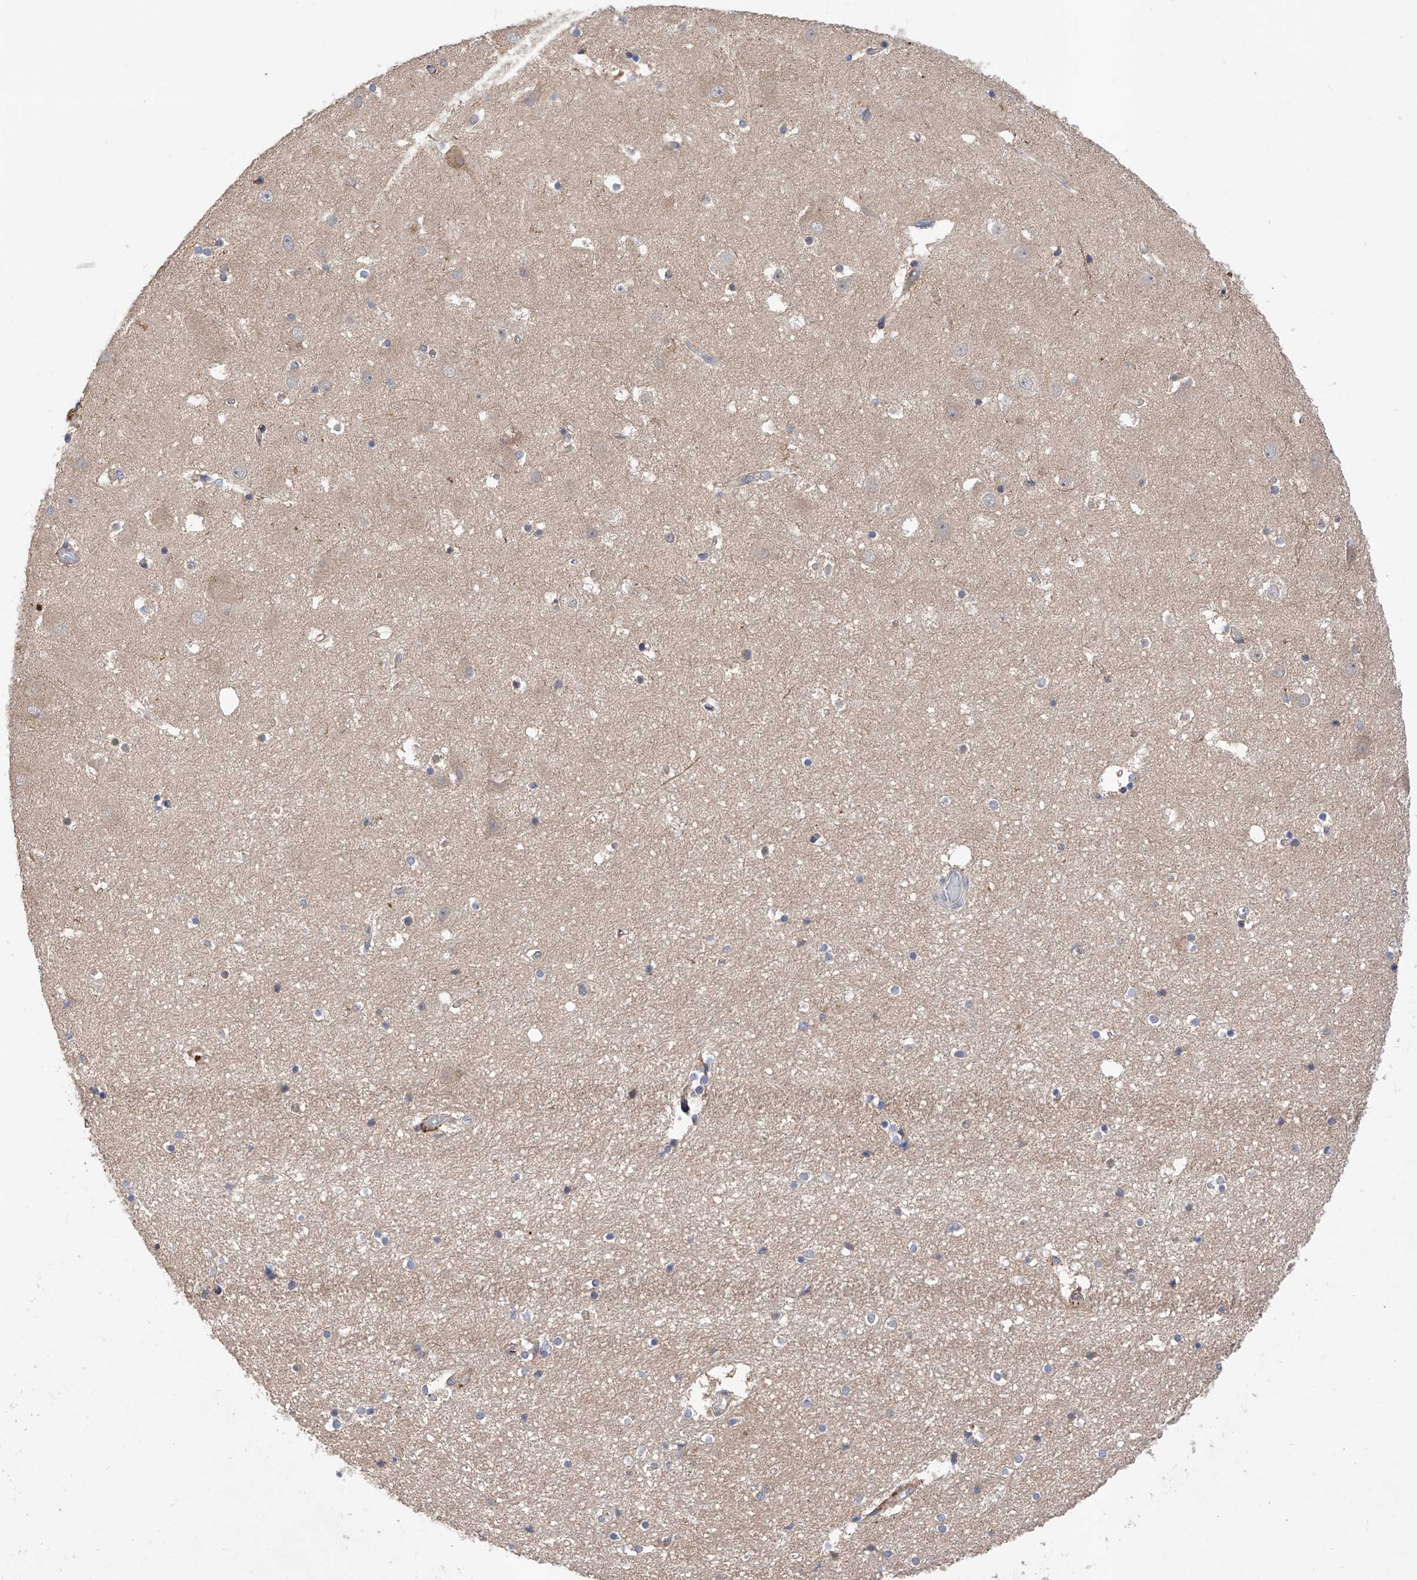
{"staining": {"intensity": "negative", "quantity": "none", "location": "none"}, "tissue": "hippocampus", "cell_type": "Glial cells", "image_type": "normal", "snomed": [{"axis": "morphology", "description": "Normal tissue, NOS"}, {"axis": "topography", "description": "Hippocampus"}], "caption": "This is an IHC photomicrograph of normal hippocampus. There is no staining in glial cells.", "gene": "INPP5B", "patient": {"sex": "female", "age": 52}}